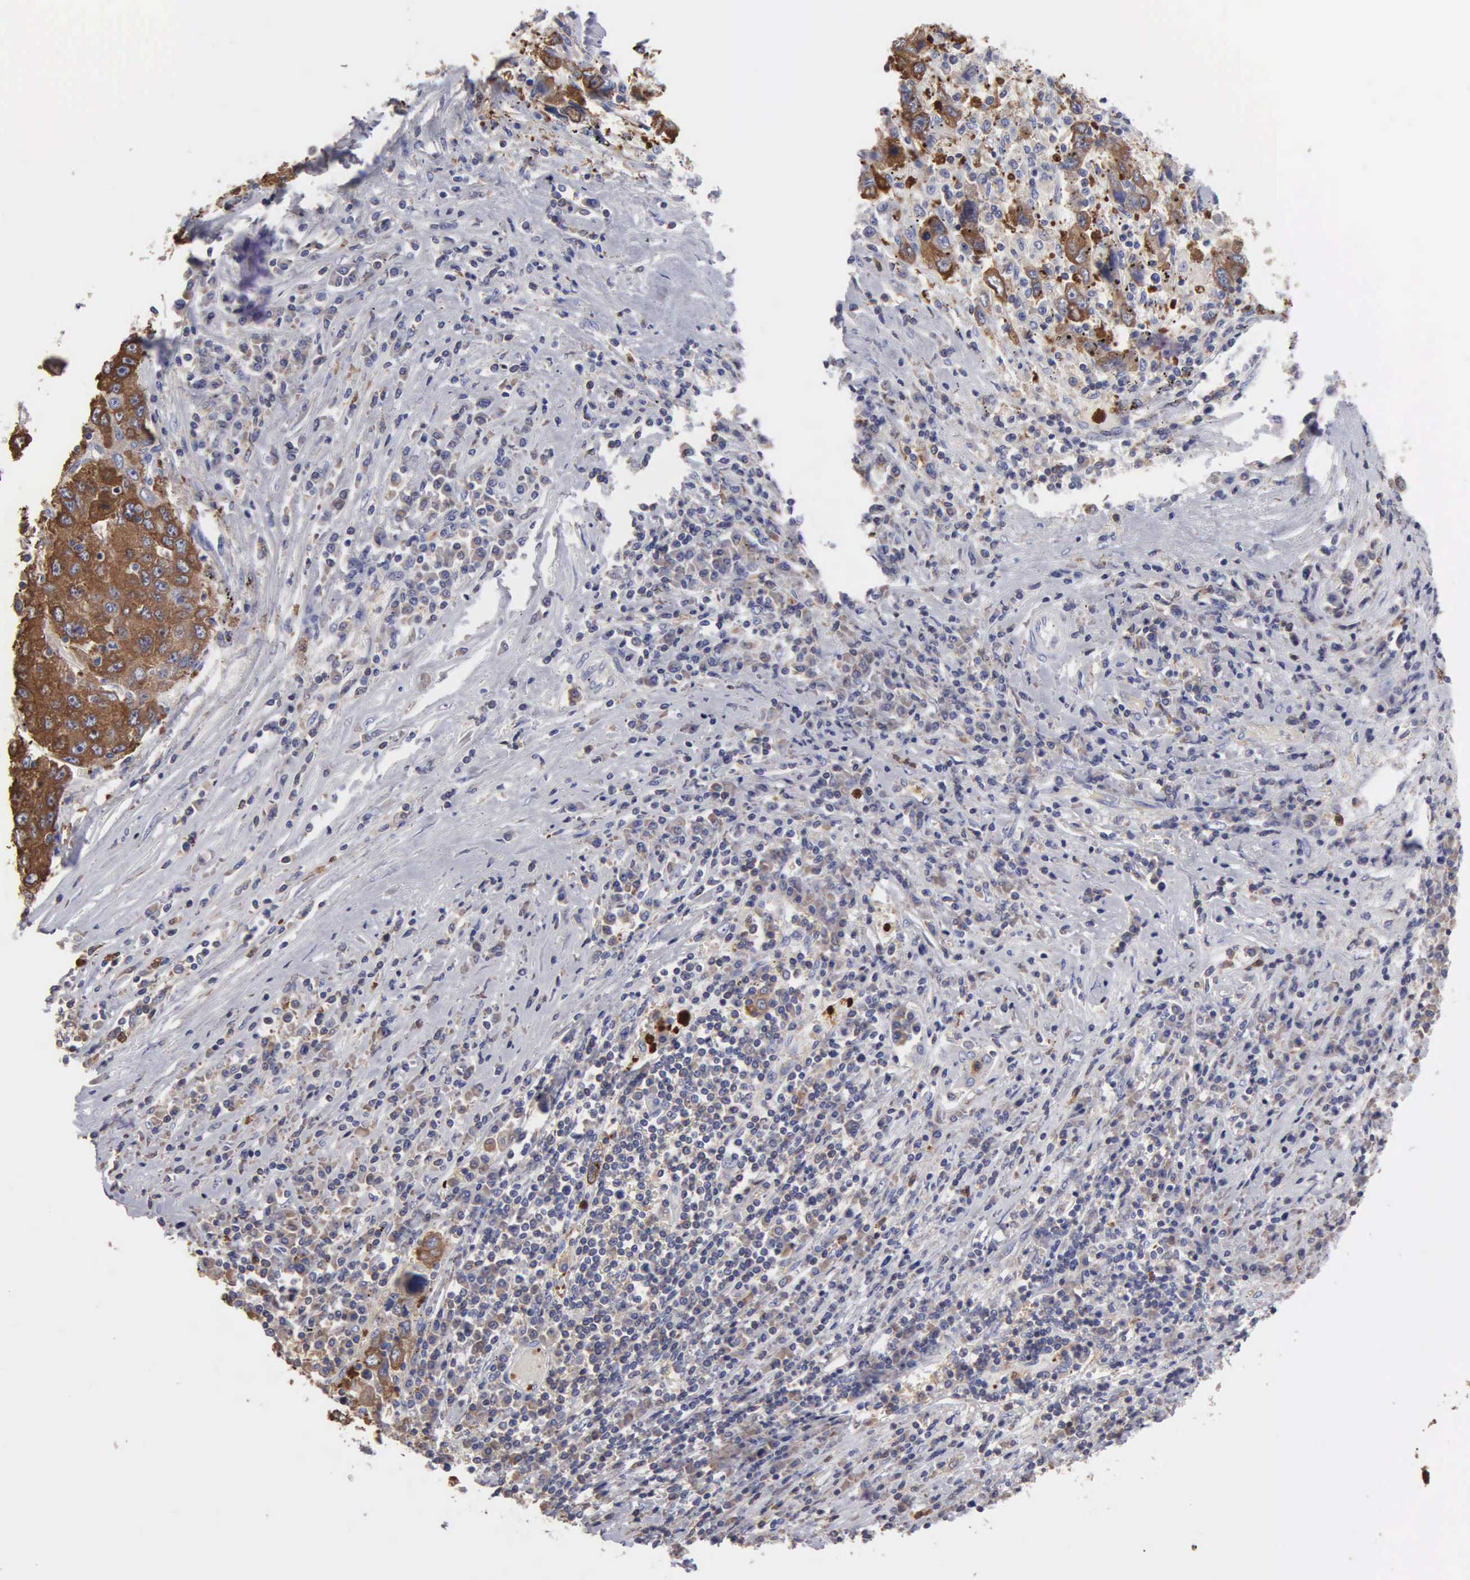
{"staining": {"intensity": "strong", "quantity": ">75%", "location": "cytoplasmic/membranous"}, "tissue": "liver cancer", "cell_type": "Tumor cells", "image_type": "cancer", "snomed": [{"axis": "morphology", "description": "Carcinoma, Hepatocellular, NOS"}, {"axis": "topography", "description": "Liver"}], "caption": "Hepatocellular carcinoma (liver) stained with a protein marker reveals strong staining in tumor cells.", "gene": "G6PD", "patient": {"sex": "male", "age": 49}}